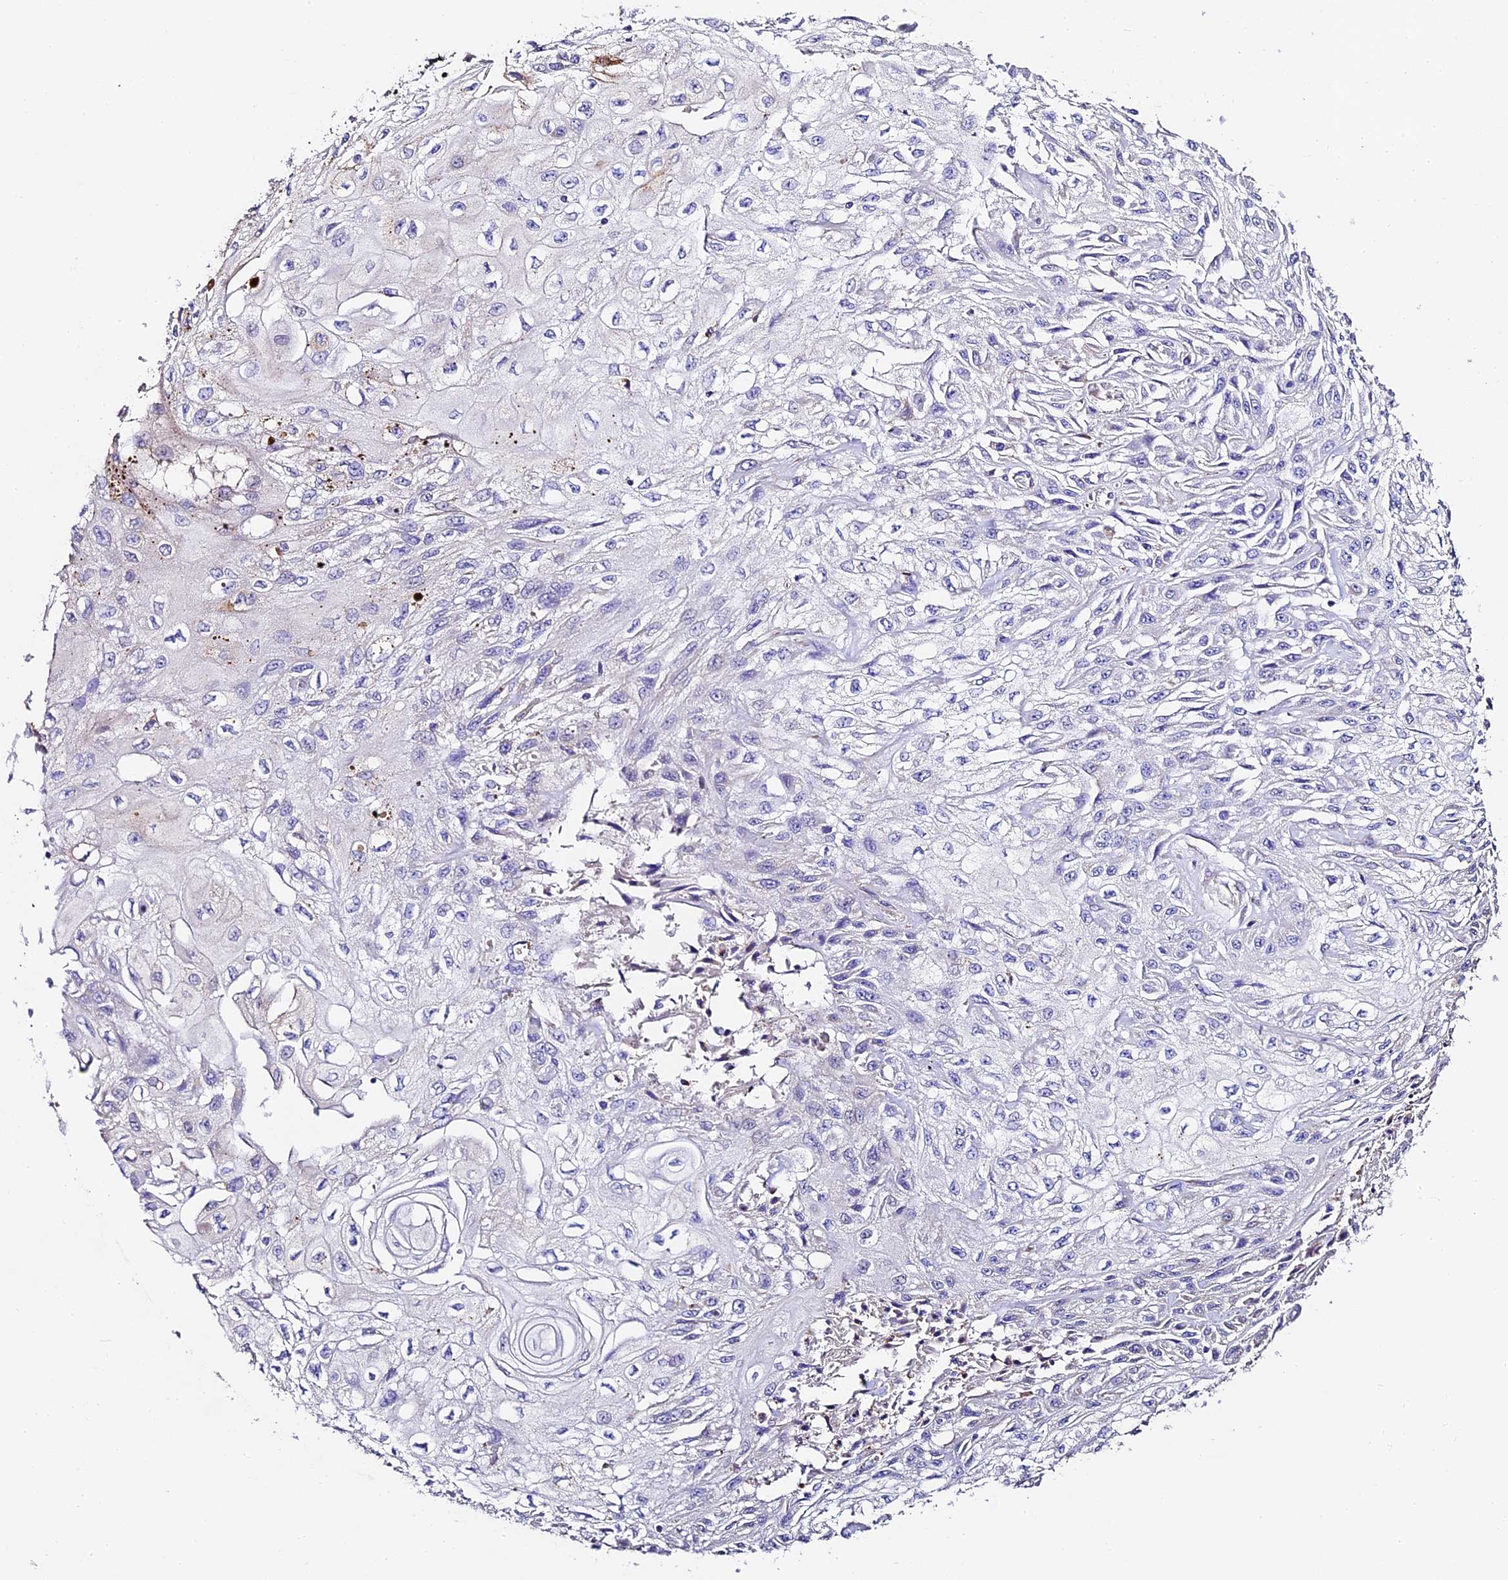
{"staining": {"intensity": "negative", "quantity": "none", "location": "none"}, "tissue": "skin cancer", "cell_type": "Tumor cells", "image_type": "cancer", "snomed": [{"axis": "morphology", "description": "Squamous cell carcinoma, NOS"}, {"axis": "morphology", "description": "Squamous cell carcinoma, metastatic, NOS"}, {"axis": "topography", "description": "Skin"}, {"axis": "topography", "description": "Lymph node"}], "caption": "Micrograph shows no protein staining in tumor cells of metastatic squamous cell carcinoma (skin) tissue.", "gene": "FREM3", "patient": {"sex": "male", "age": 75}}